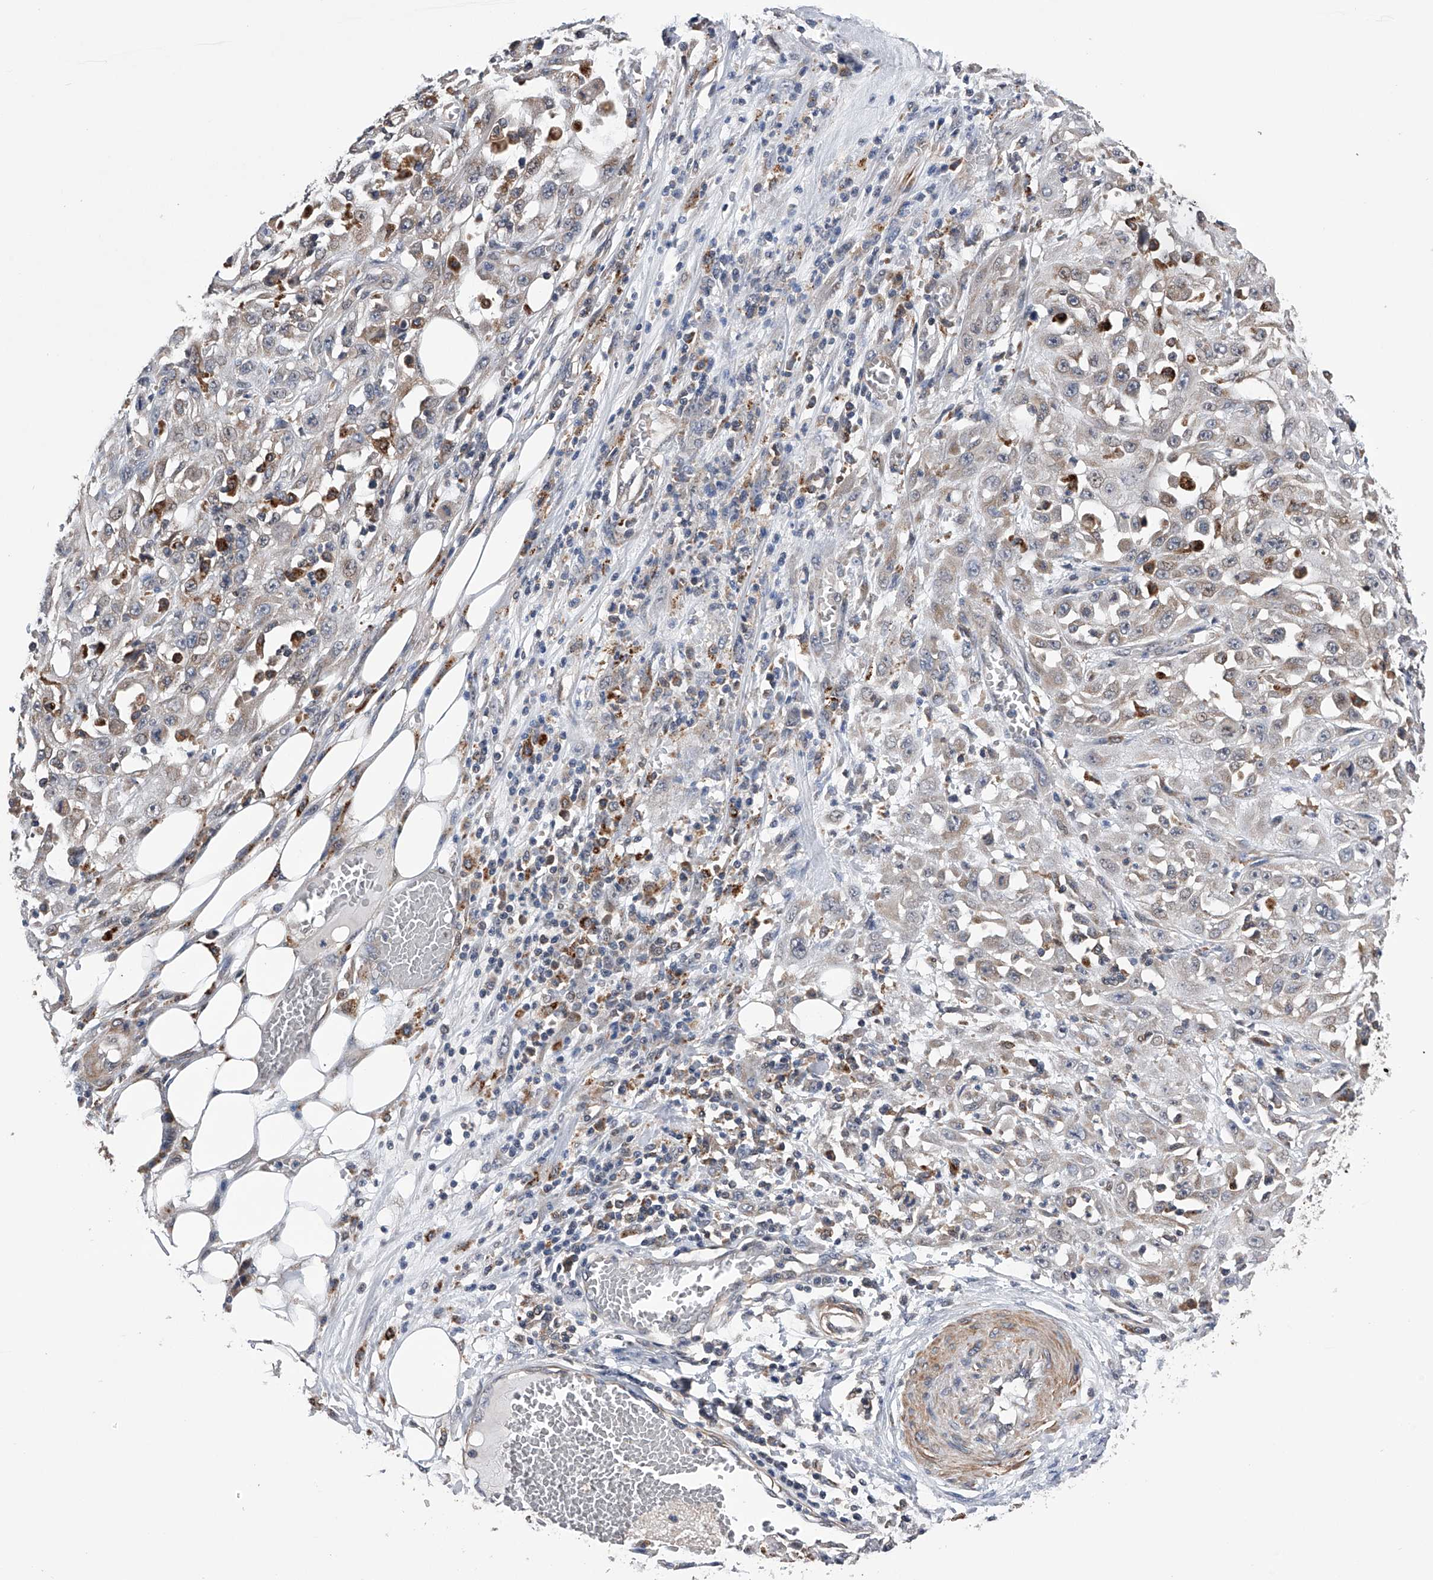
{"staining": {"intensity": "negative", "quantity": "none", "location": "none"}, "tissue": "skin cancer", "cell_type": "Tumor cells", "image_type": "cancer", "snomed": [{"axis": "morphology", "description": "Squamous cell carcinoma, NOS"}, {"axis": "morphology", "description": "Squamous cell carcinoma, metastatic, NOS"}, {"axis": "topography", "description": "Skin"}, {"axis": "topography", "description": "Lymph node"}], "caption": "Skin metastatic squamous cell carcinoma stained for a protein using immunohistochemistry (IHC) demonstrates no staining tumor cells.", "gene": "SPOCK1", "patient": {"sex": "male", "age": 75}}